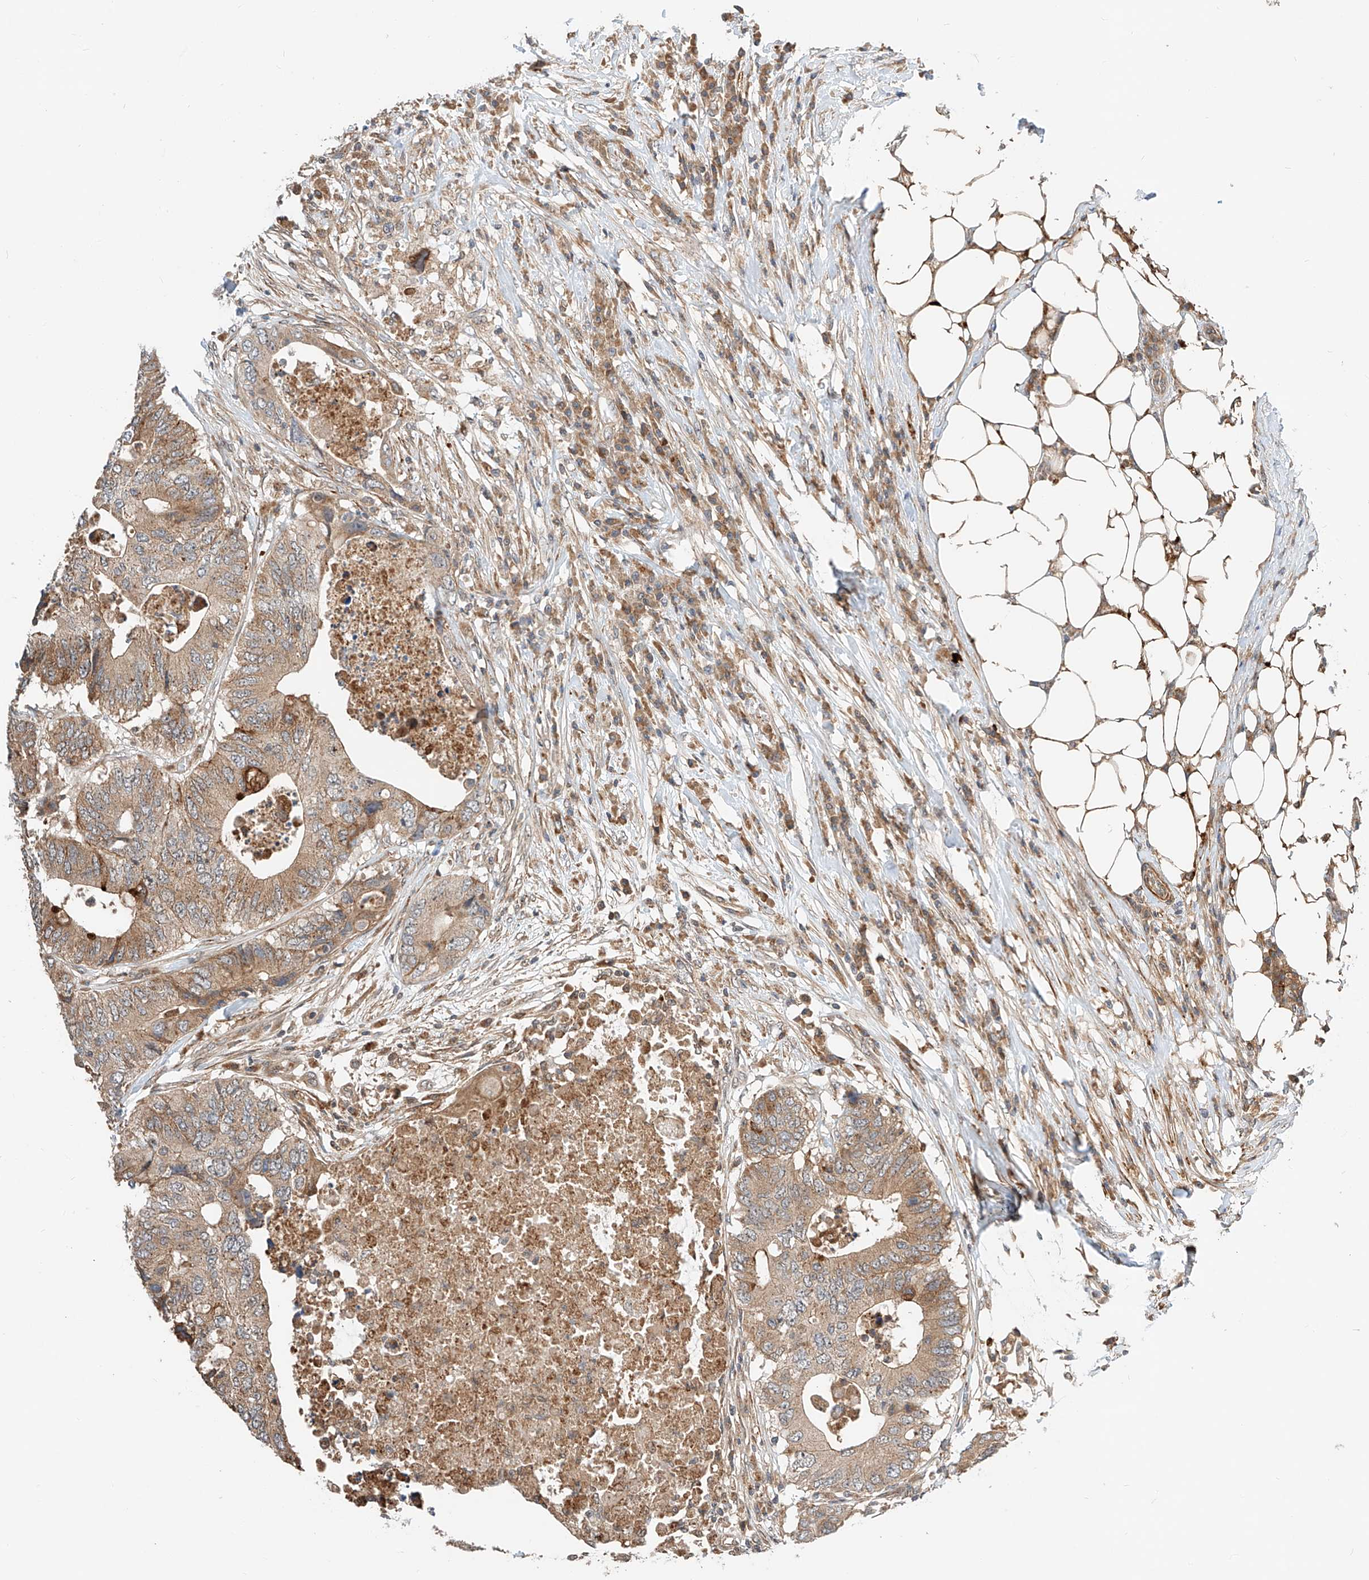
{"staining": {"intensity": "moderate", "quantity": ">75%", "location": "cytoplasmic/membranous"}, "tissue": "colorectal cancer", "cell_type": "Tumor cells", "image_type": "cancer", "snomed": [{"axis": "morphology", "description": "Adenocarcinoma, NOS"}, {"axis": "topography", "description": "Colon"}], "caption": "Protein expression analysis of colorectal adenocarcinoma reveals moderate cytoplasmic/membranous staining in approximately >75% of tumor cells.", "gene": "CPAMD8", "patient": {"sex": "male", "age": 71}}